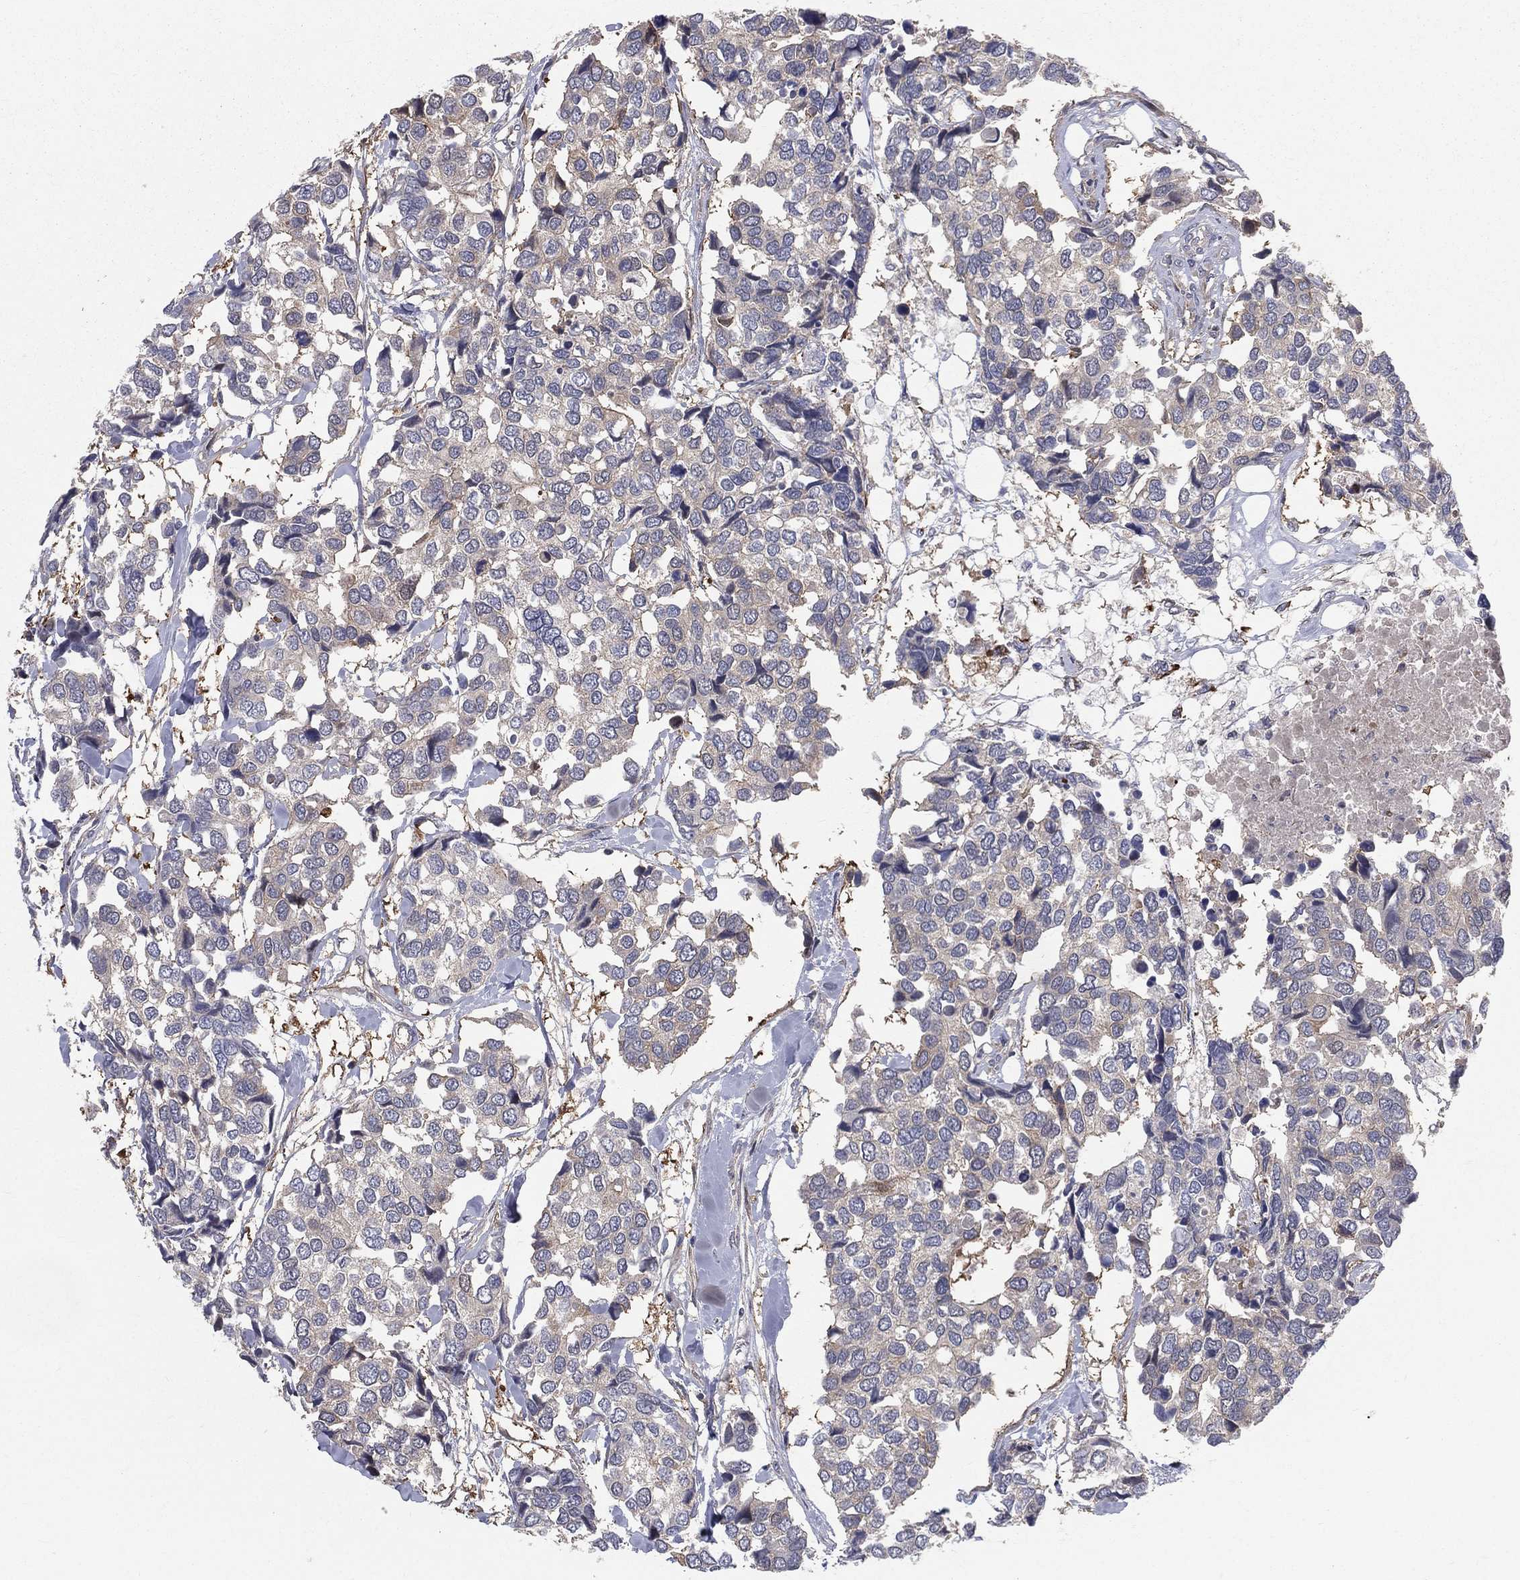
{"staining": {"intensity": "negative", "quantity": "none", "location": "none"}, "tissue": "breast cancer", "cell_type": "Tumor cells", "image_type": "cancer", "snomed": [{"axis": "morphology", "description": "Duct carcinoma"}, {"axis": "topography", "description": "Breast"}], "caption": "DAB (3,3'-diaminobenzidine) immunohistochemical staining of intraductal carcinoma (breast) exhibits no significant staining in tumor cells.", "gene": "POMZP3", "patient": {"sex": "female", "age": 83}}